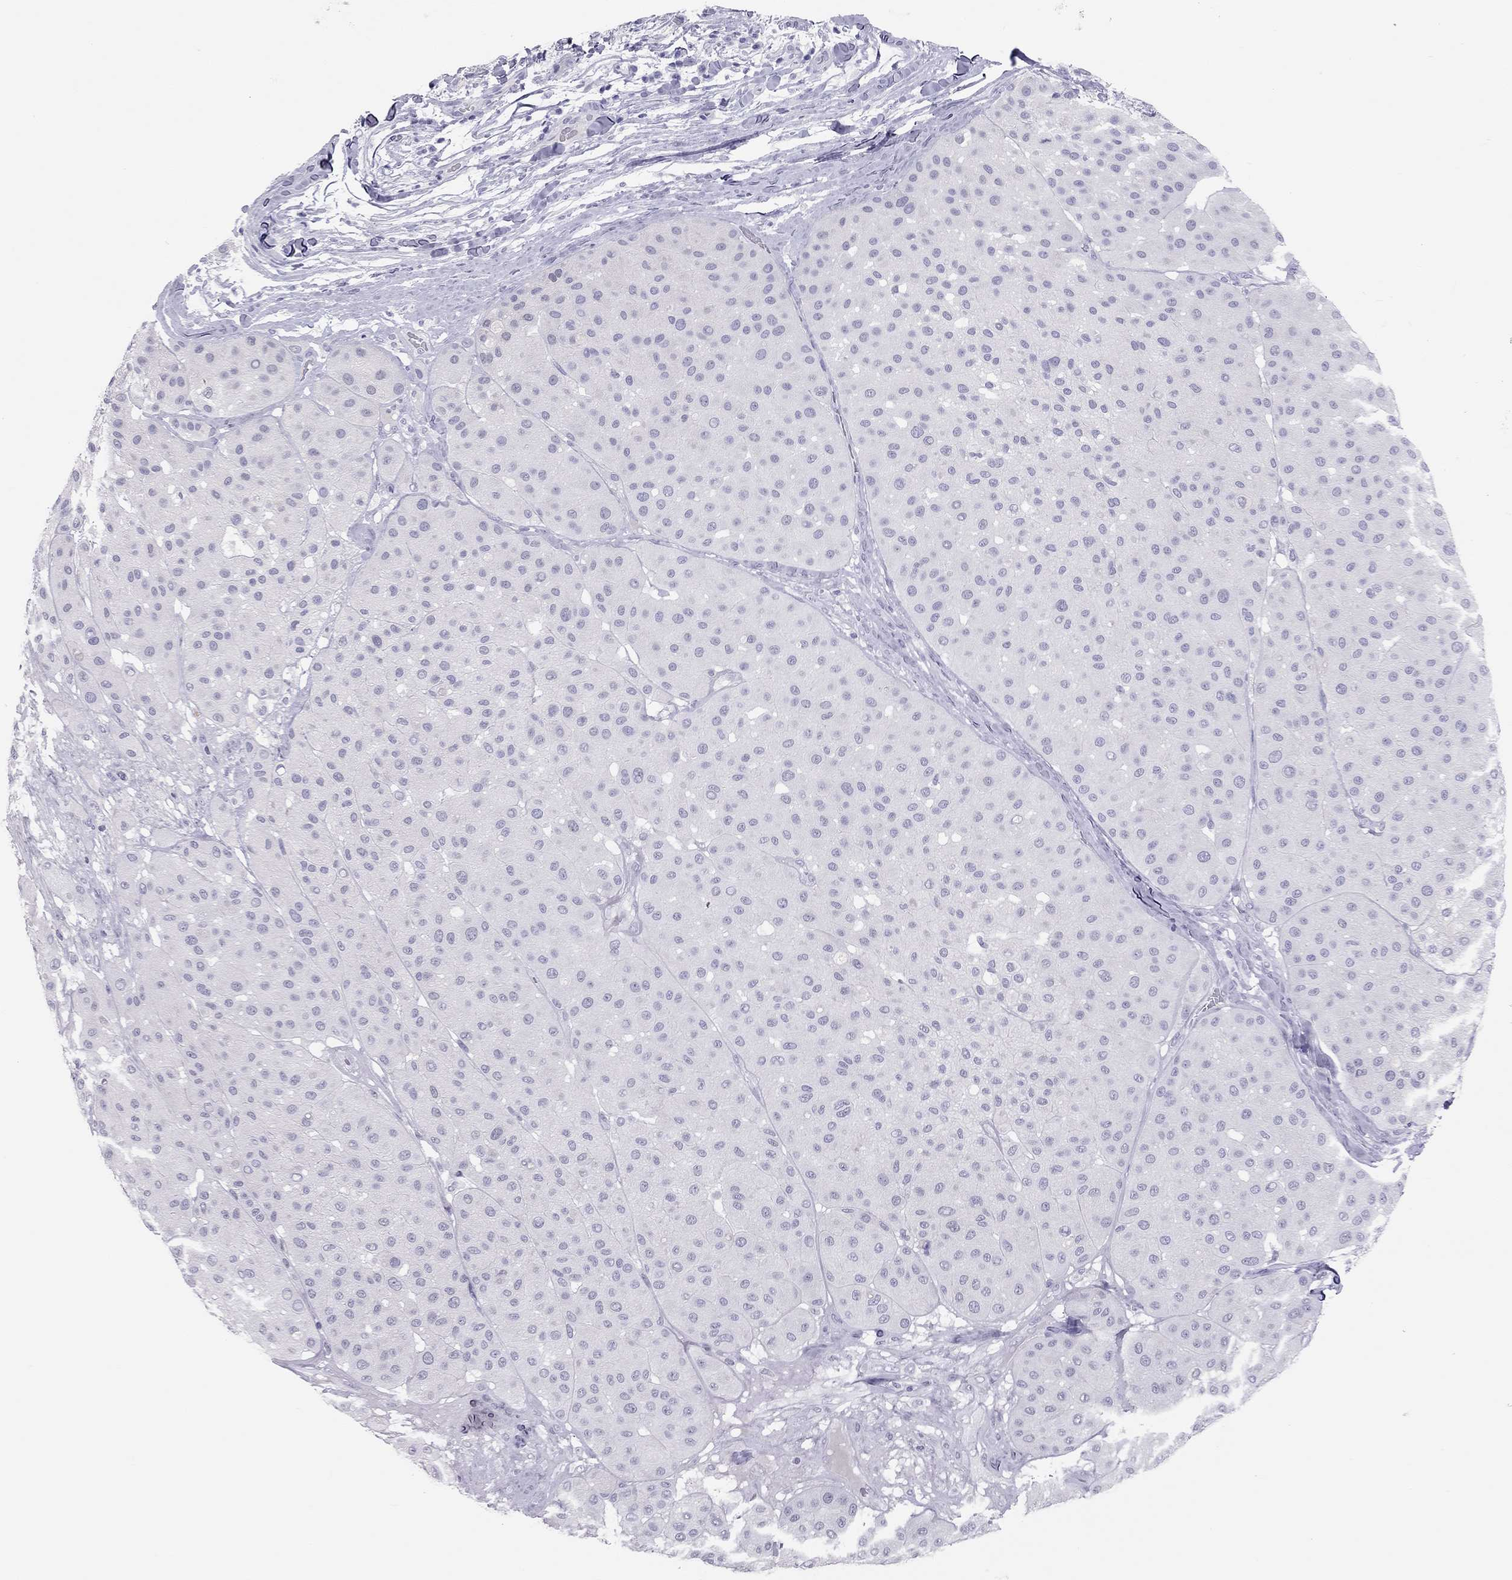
{"staining": {"intensity": "negative", "quantity": "none", "location": "none"}, "tissue": "melanoma", "cell_type": "Tumor cells", "image_type": "cancer", "snomed": [{"axis": "morphology", "description": "Malignant melanoma, Metastatic site"}, {"axis": "topography", "description": "Smooth muscle"}], "caption": "The micrograph displays no significant expression in tumor cells of malignant melanoma (metastatic site). The staining was performed using DAB to visualize the protein expression in brown, while the nuclei were stained in blue with hematoxylin (Magnification: 20x).", "gene": "KLRG1", "patient": {"sex": "male", "age": 41}}